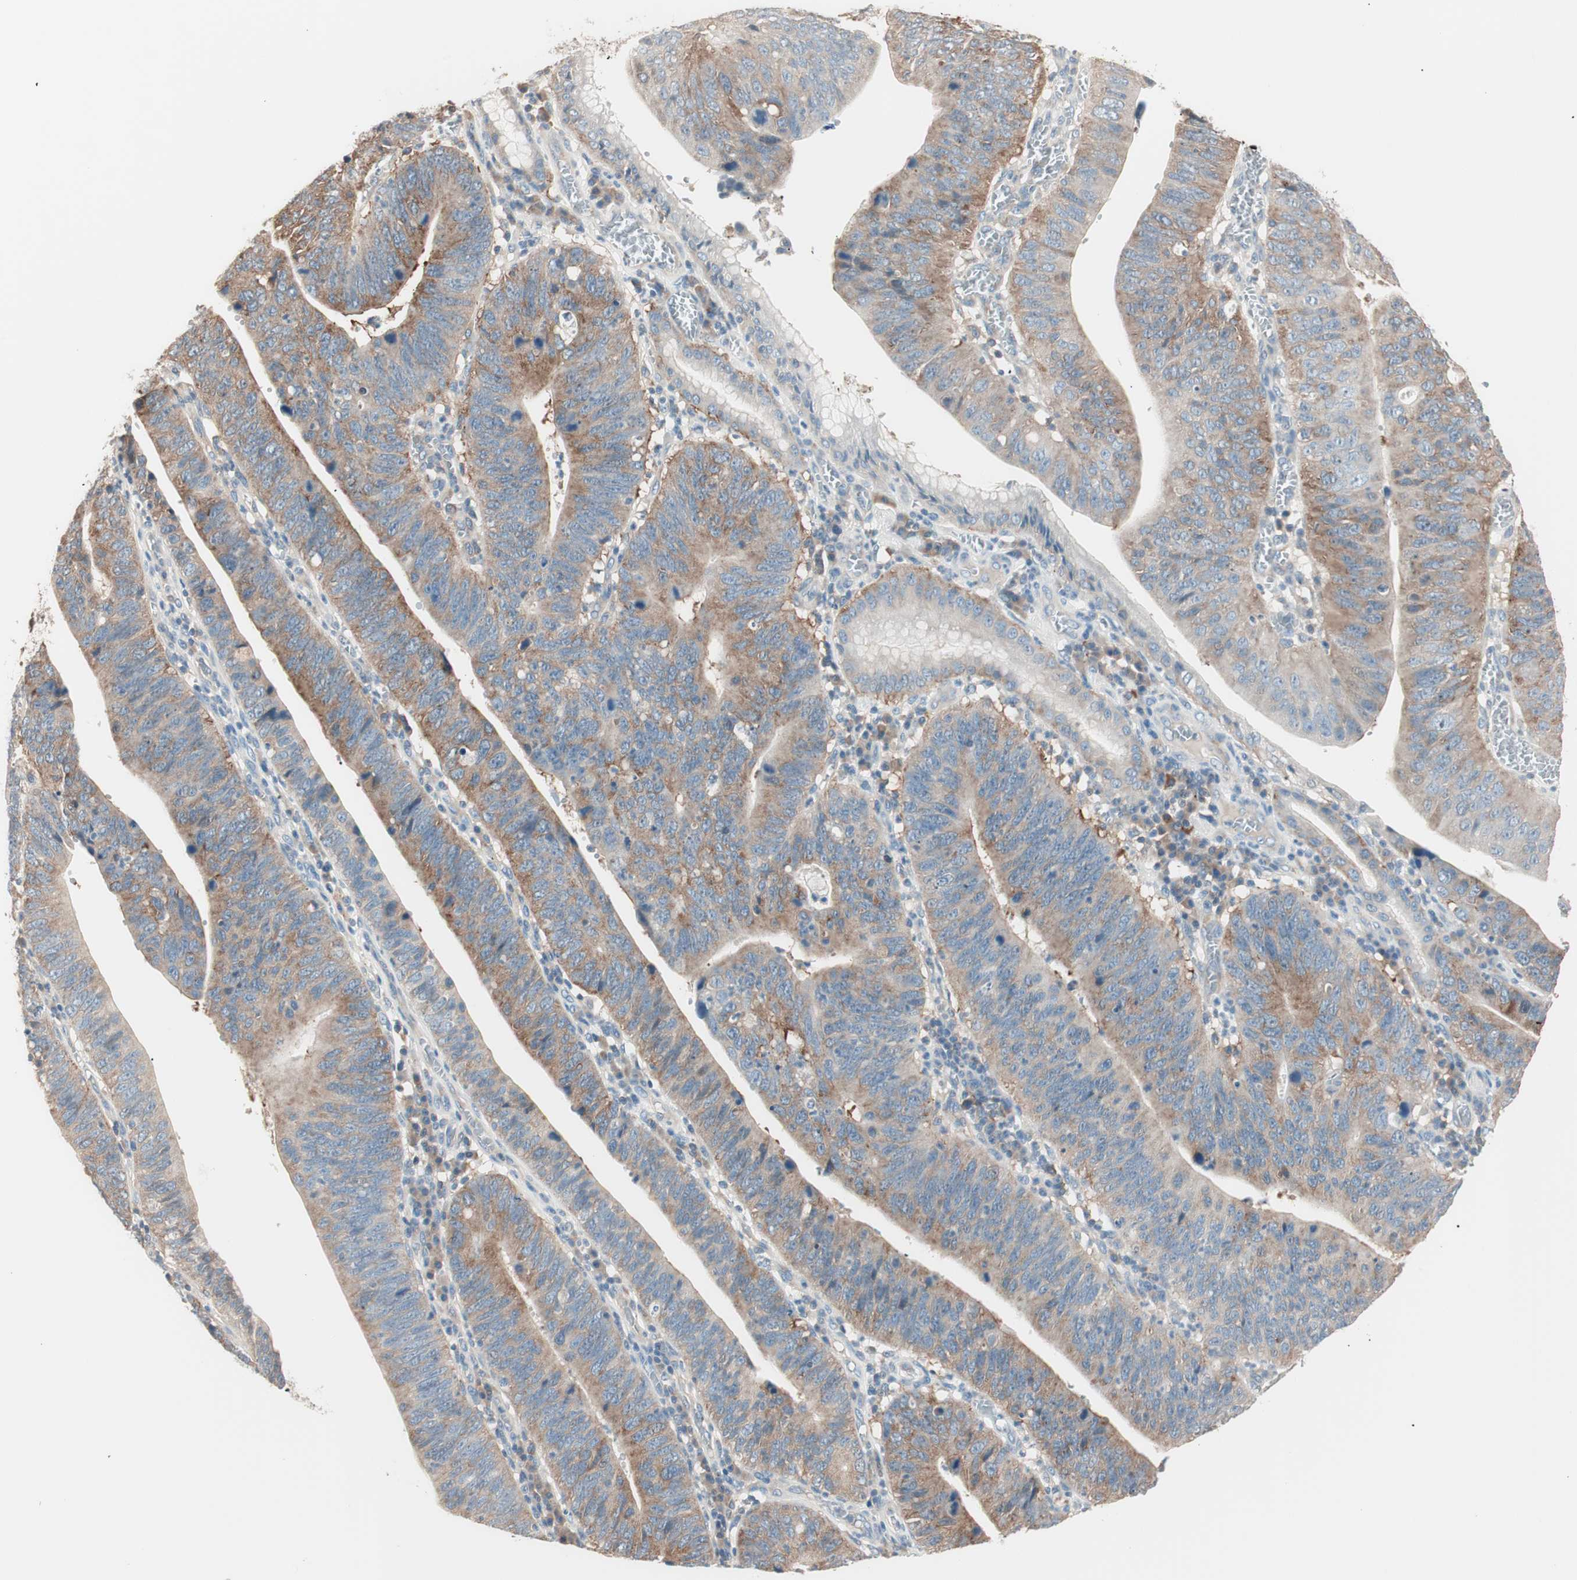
{"staining": {"intensity": "moderate", "quantity": "25%-75%", "location": "cytoplasmic/membranous"}, "tissue": "stomach cancer", "cell_type": "Tumor cells", "image_type": "cancer", "snomed": [{"axis": "morphology", "description": "Adenocarcinoma, NOS"}, {"axis": "topography", "description": "Stomach"}], "caption": "Moderate cytoplasmic/membranous positivity is seen in about 25%-75% of tumor cells in stomach cancer.", "gene": "RAD54B", "patient": {"sex": "male", "age": 59}}